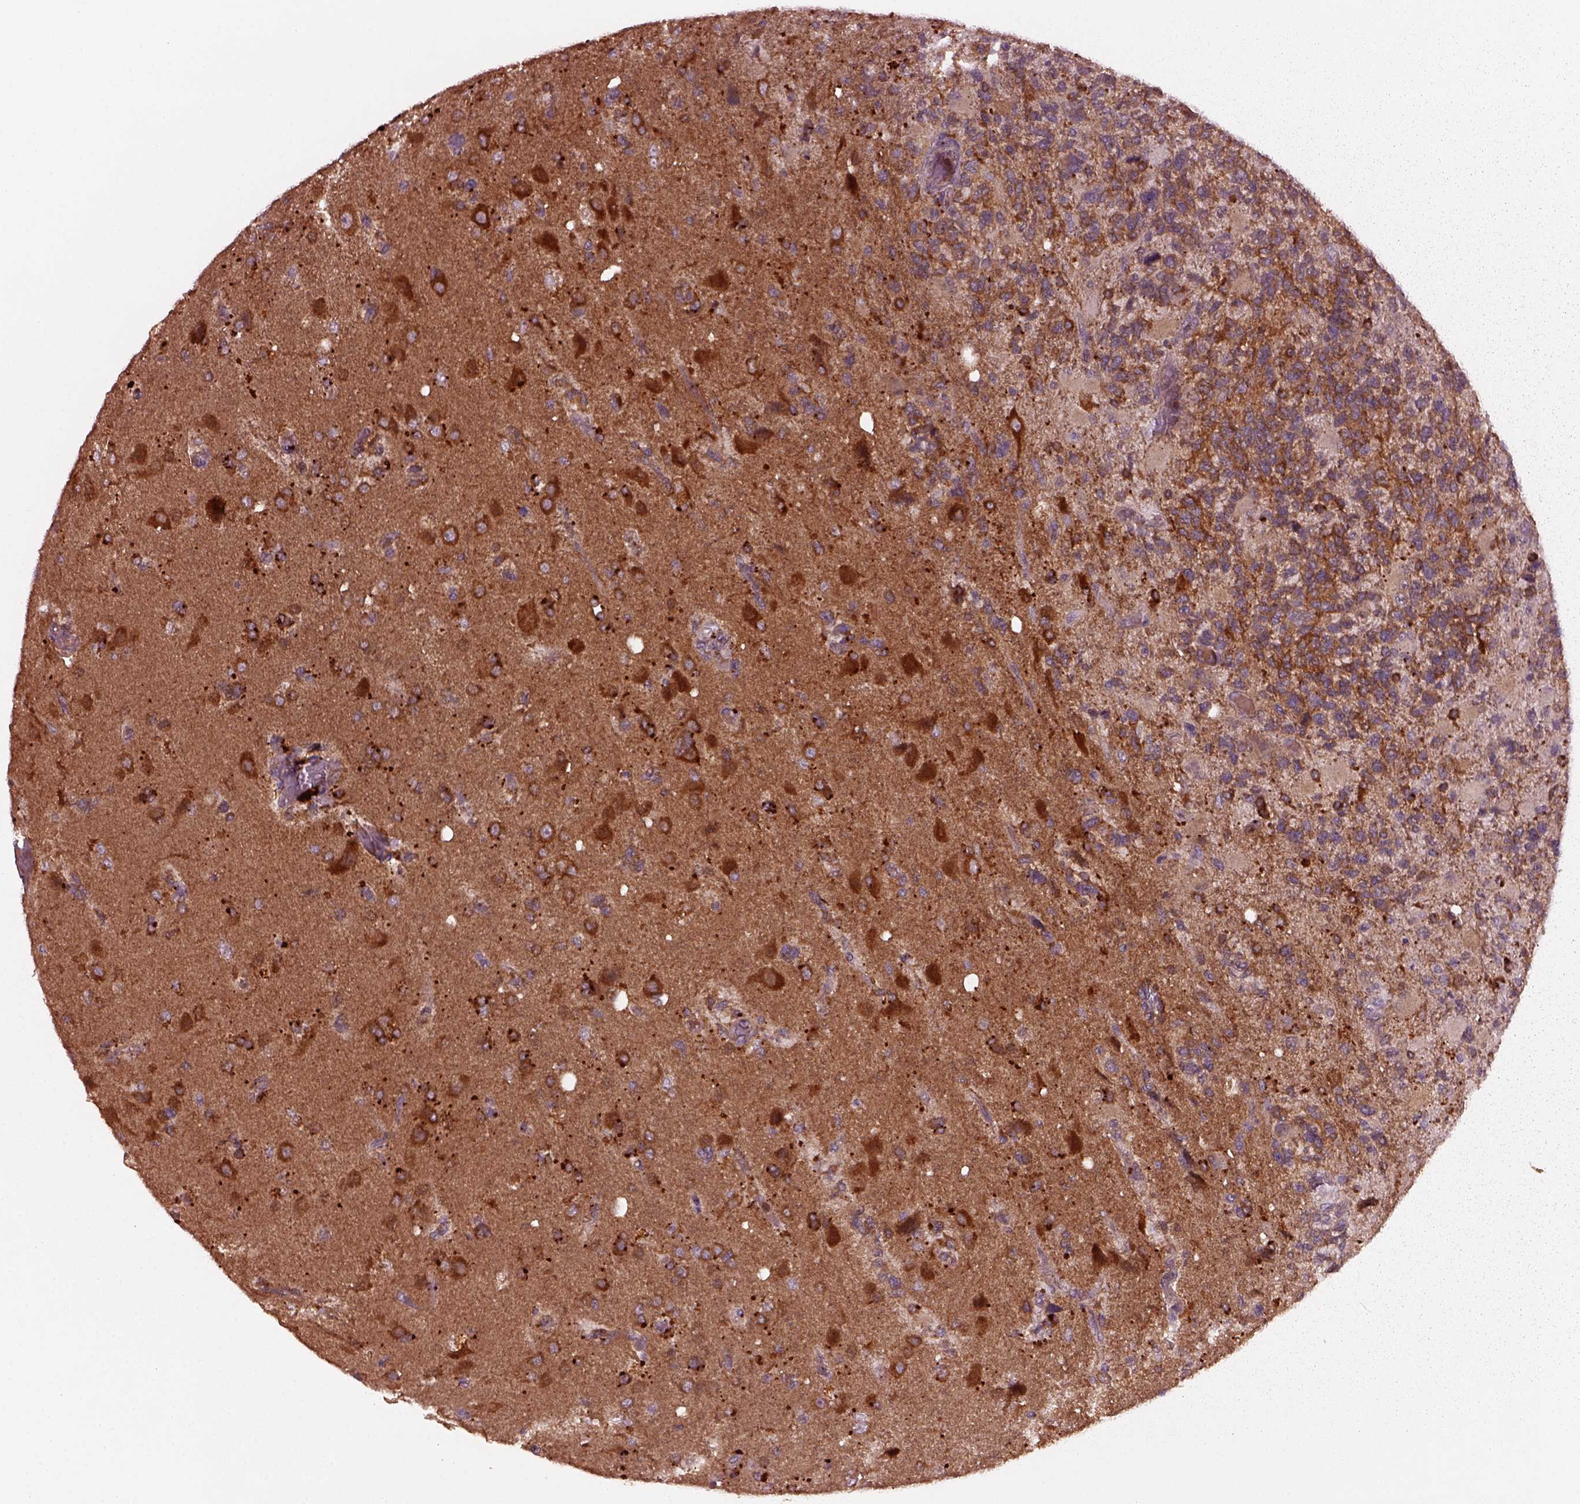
{"staining": {"intensity": "strong", "quantity": ">75%", "location": "cytoplasmic/membranous"}, "tissue": "glioma", "cell_type": "Tumor cells", "image_type": "cancer", "snomed": [{"axis": "morphology", "description": "Glioma, malignant, High grade"}, {"axis": "topography", "description": "Brain"}], "caption": "High-magnification brightfield microscopy of glioma stained with DAB (3,3'-diaminobenzidine) (brown) and counterstained with hematoxylin (blue). tumor cells exhibit strong cytoplasmic/membranous staining is seen in about>75% of cells.", "gene": "RUFY3", "patient": {"sex": "female", "age": 71}}